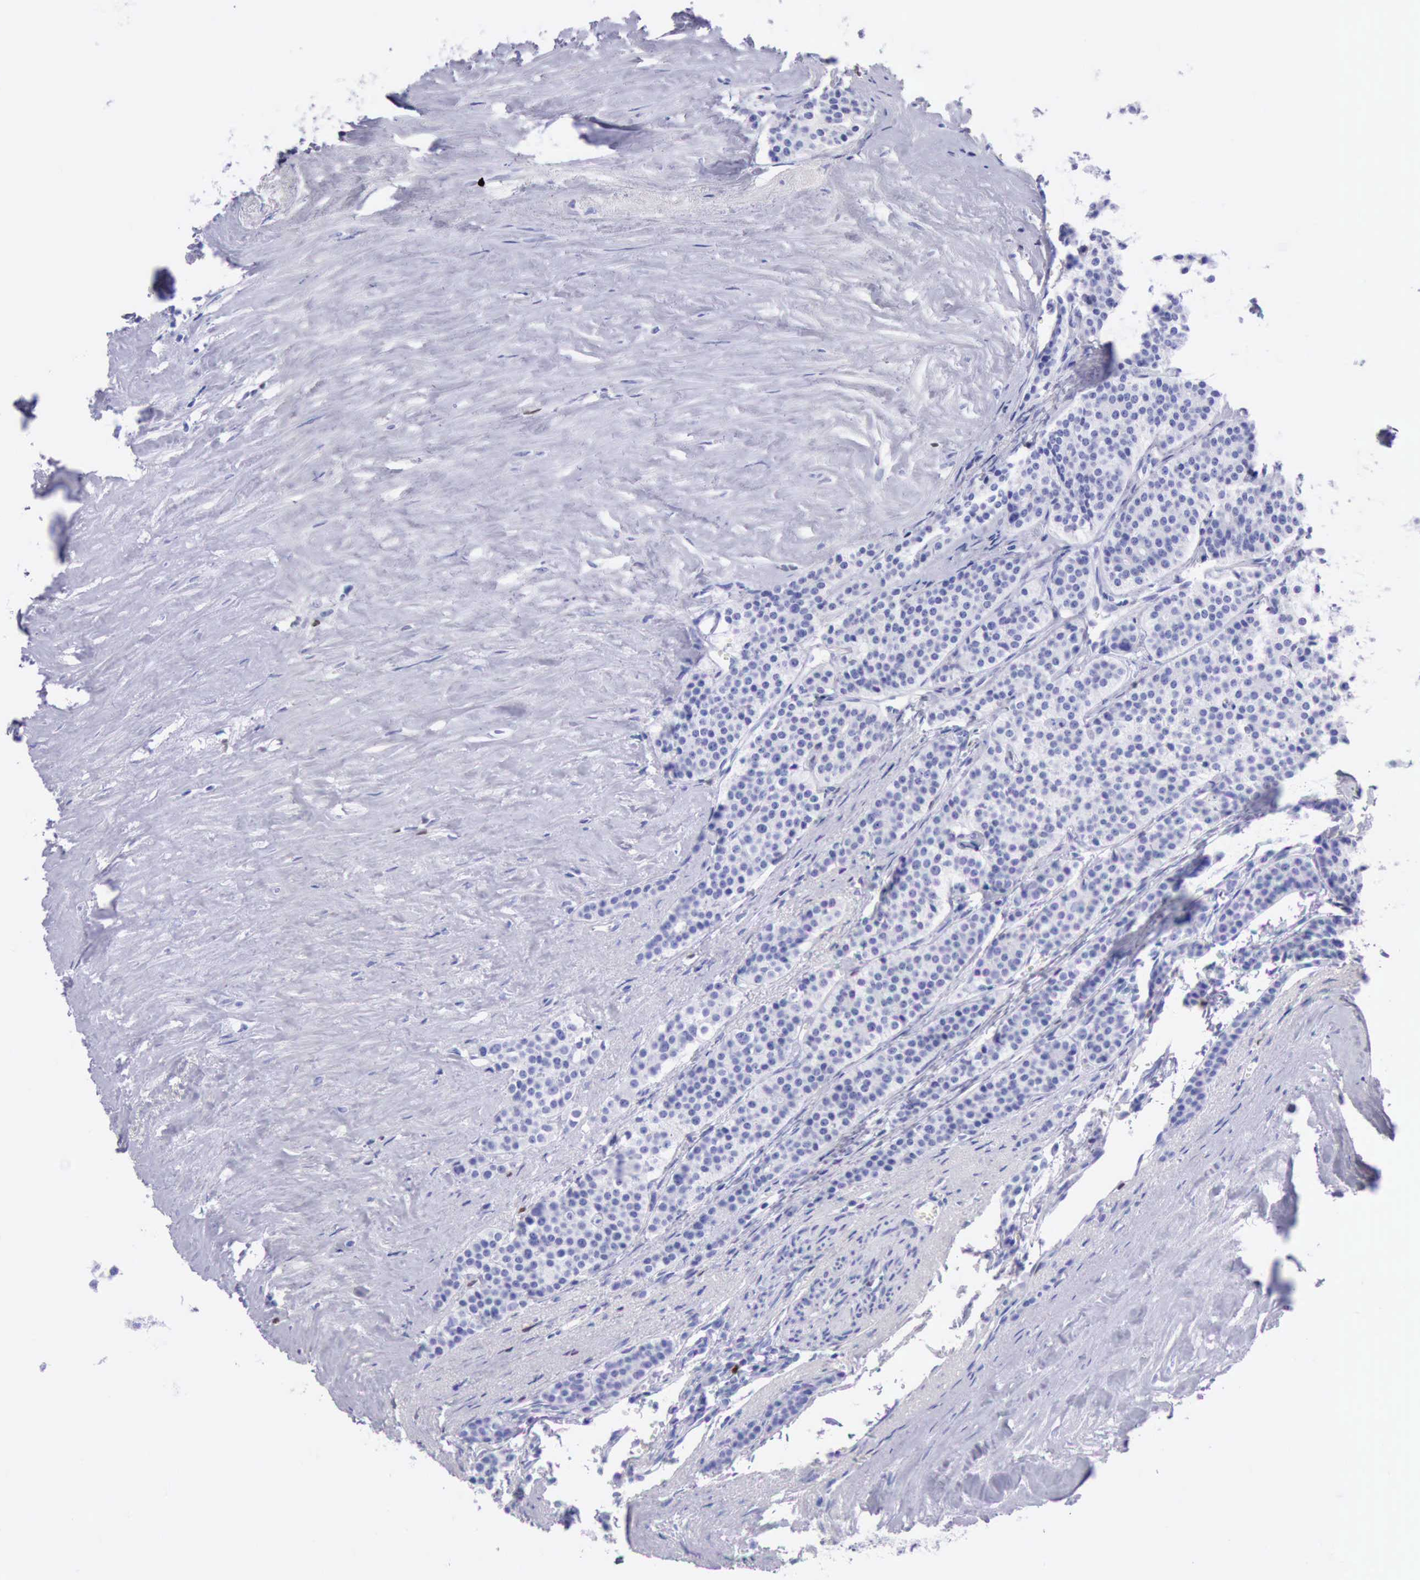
{"staining": {"intensity": "negative", "quantity": "none", "location": "none"}, "tissue": "carcinoid", "cell_type": "Tumor cells", "image_type": "cancer", "snomed": [{"axis": "morphology", "description": "Carcinoid, malignant, NOS"}, {"axis": "topography", "description": "Small intestine"}], "caption": "Immunohistochemical staining of human carcinoid (malignant) shows no significant positivity in tumor cells.", "gene": "MCM2", "patient": {"sex": "male", "age": 63}}